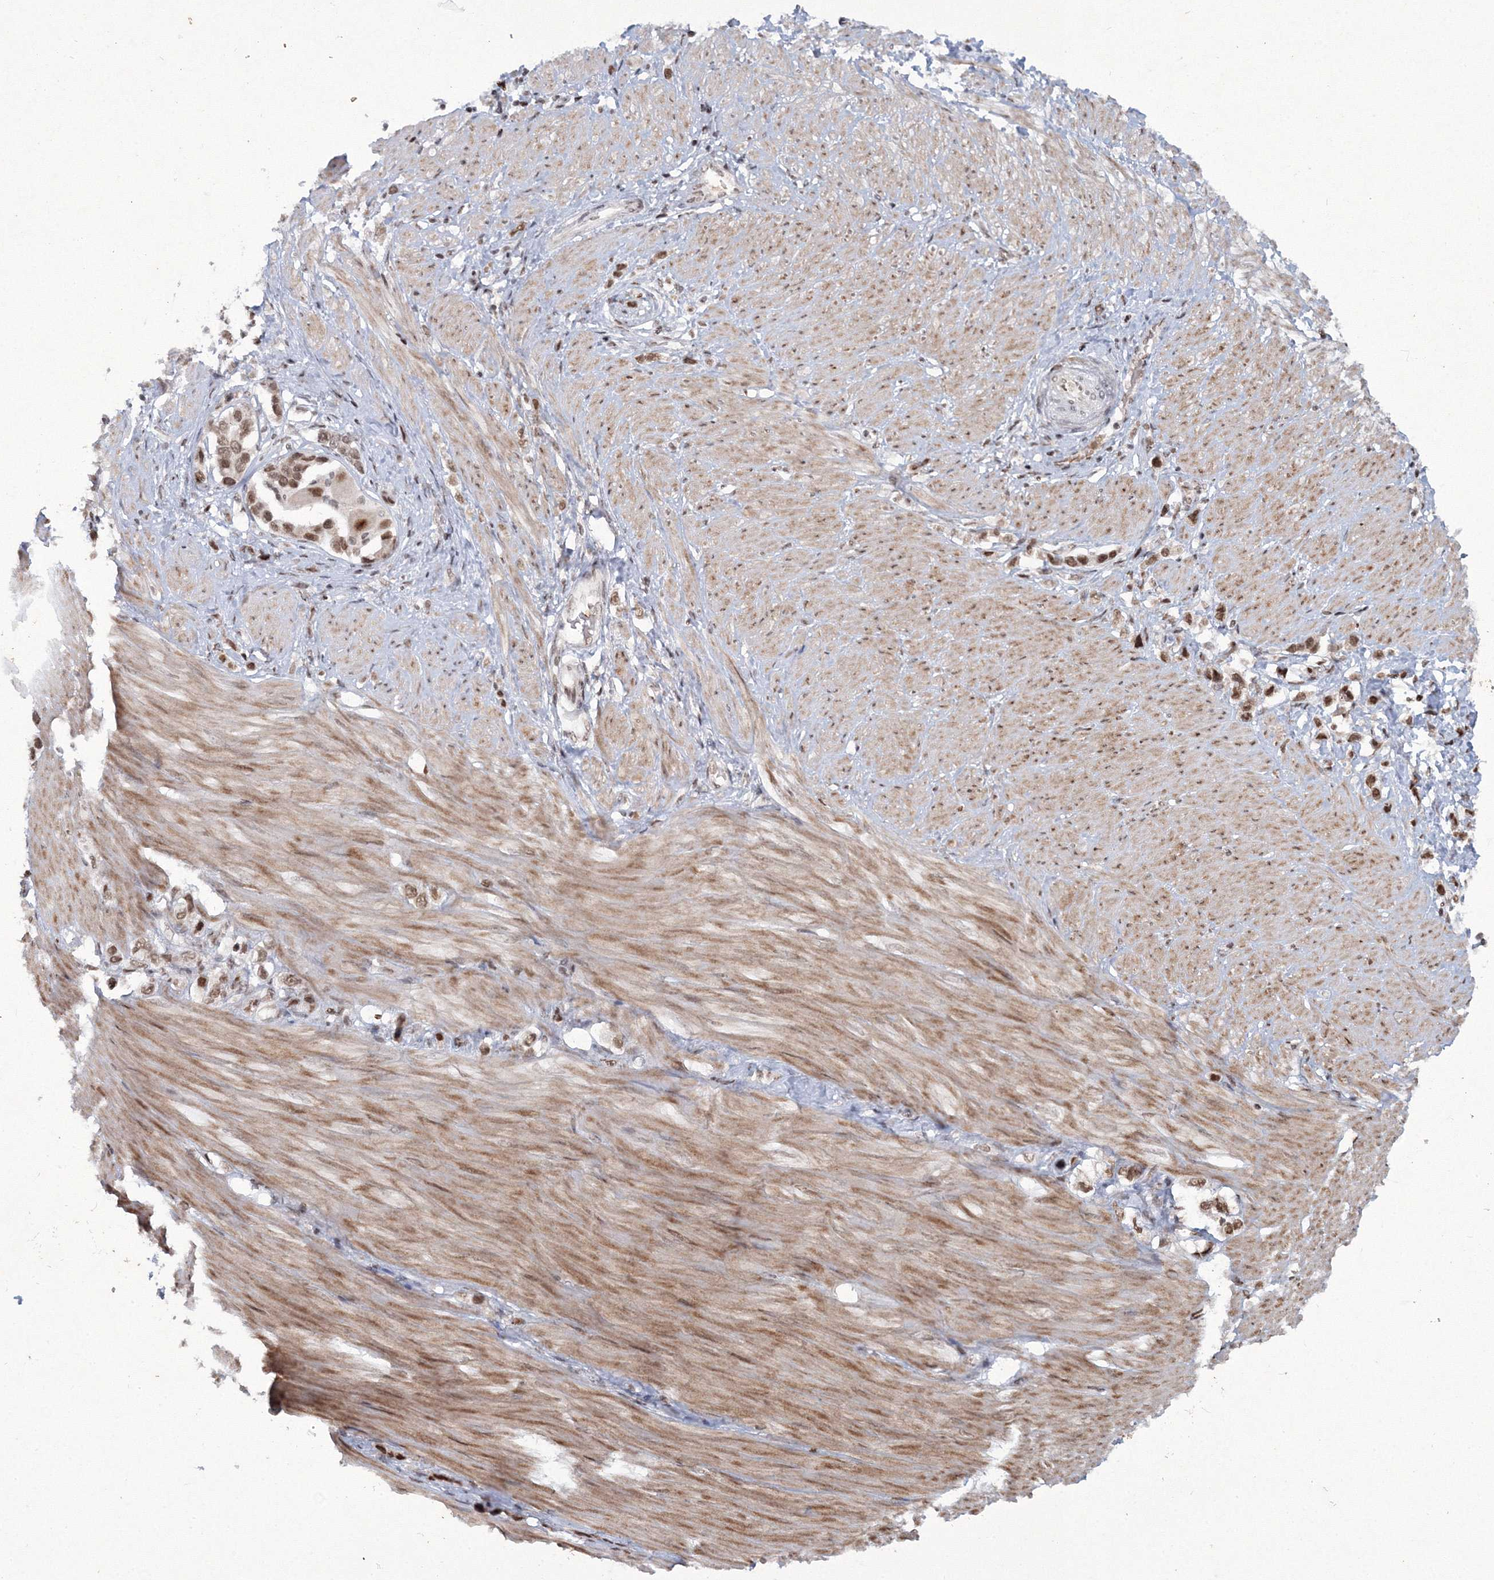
{"staining": {"intensity": "moderate", "quantity": ">75%", "location": "nuclear"}, "tissue": "stomach cancer", "cell_type": "Tumor cells", "image_type": "cancer", "snomed": [{"axis": "morphology", "description": "Adenocarcinoma, NOS"}, {"axis": "topography", "description": "Stomach"}], "caption": "A brown stain highlights moderate nuclear positivity of a protein in human stomach cancer tumor cells.", "gene": "C3orf33", "patient": {"sex": "female", "age": 65}}